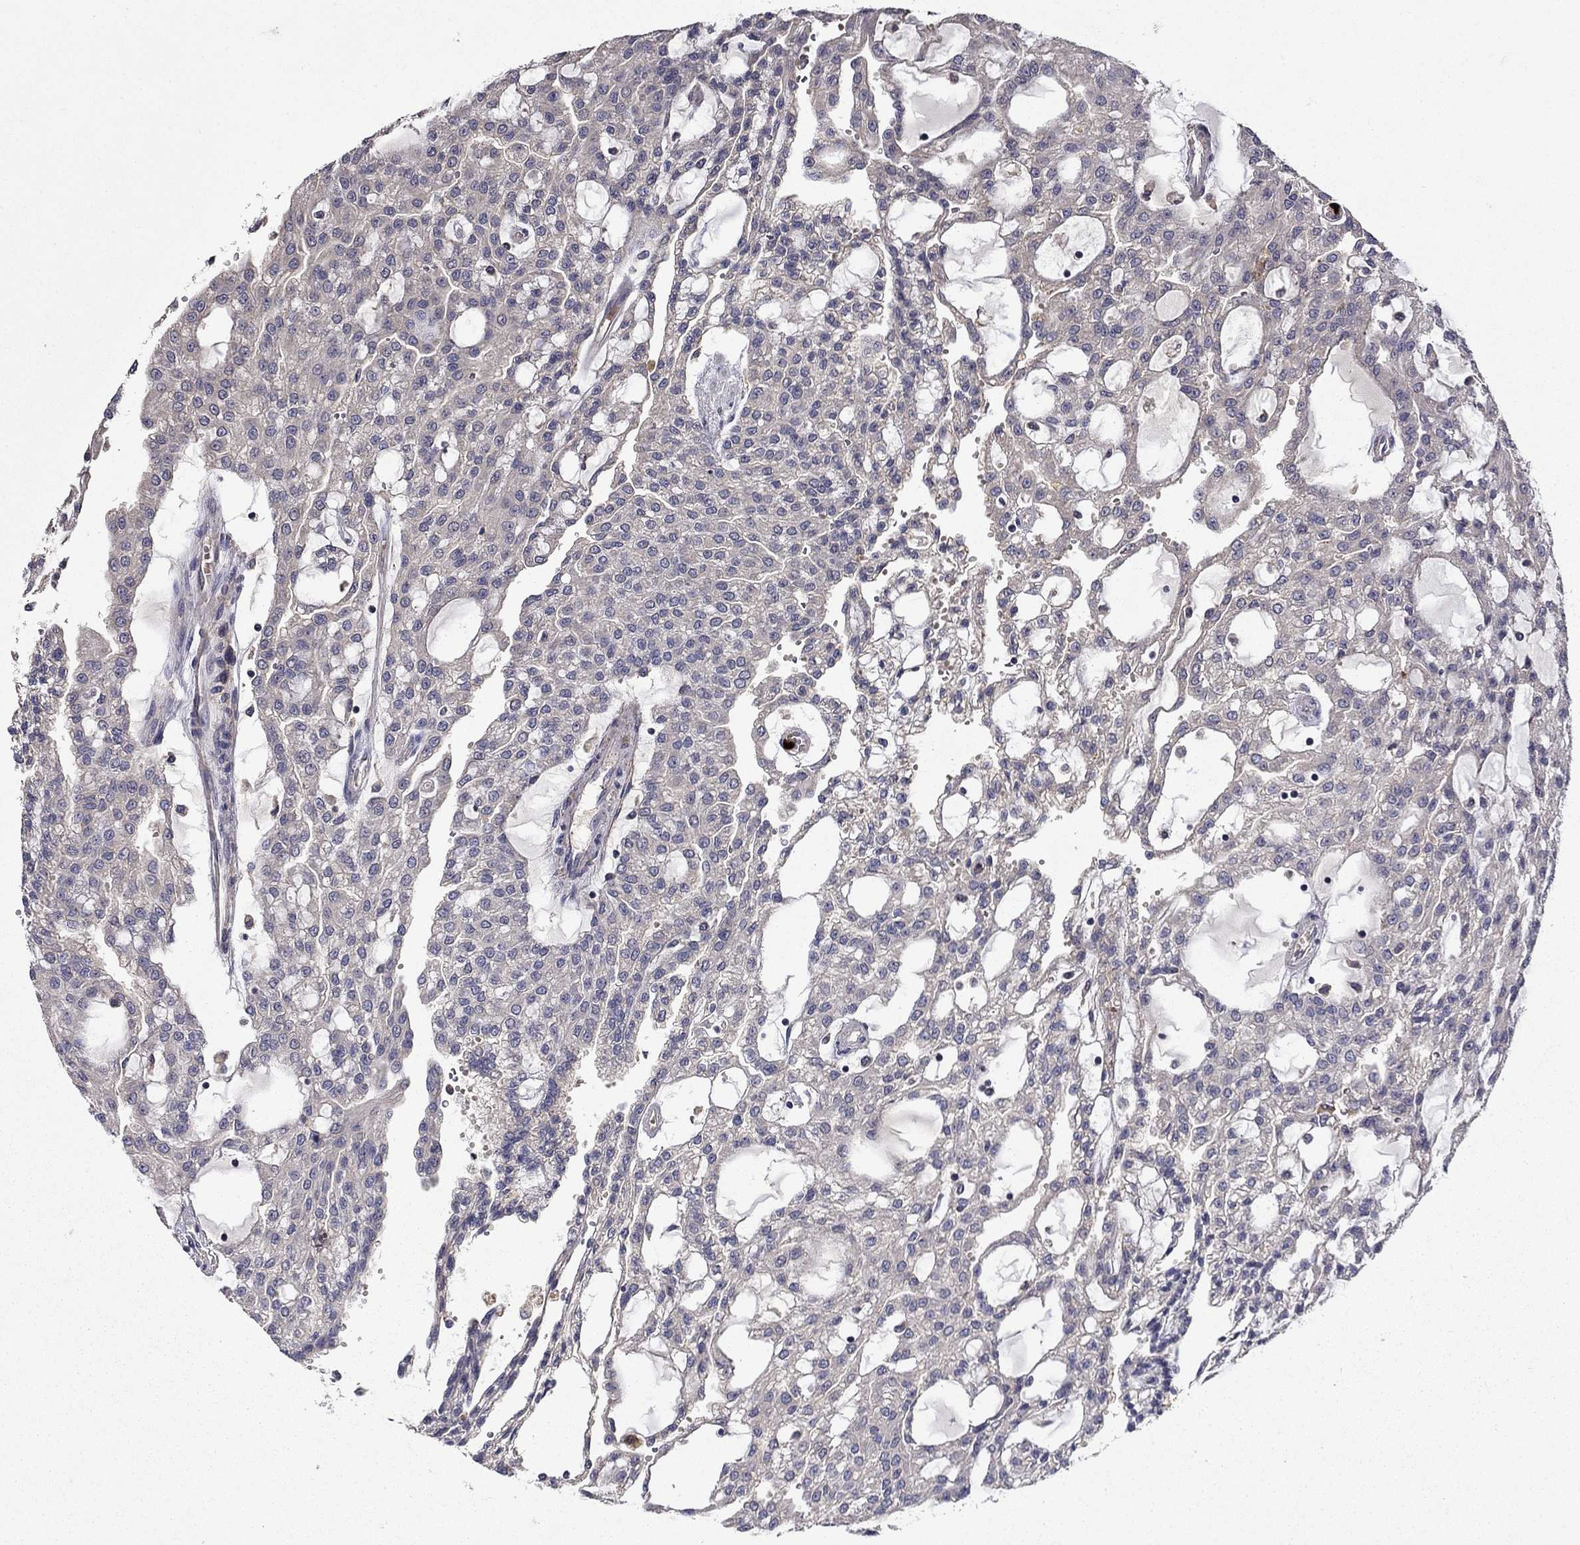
{"staining": {"intensity": "moderate", "quantity": "<25%", "location": "cytoplasmic/membranous"}, "tissue": "renal cancer", "cell_type": "Tumor cells", "image_type": "cancer", "snomed": [{"axis": "morphology", "description": "Adenocarcinoma, NOS"}, {"axis": "topography", "description": "Kidney"}], "caption": "Immunohistochemical staining of adenocarcinoma (renal) displays moderate cytoplasmic/membranous protein staining in about <25% of tumor cells.", "gene": "SATB1", "patient": {"sex": "male", "age": 63}}